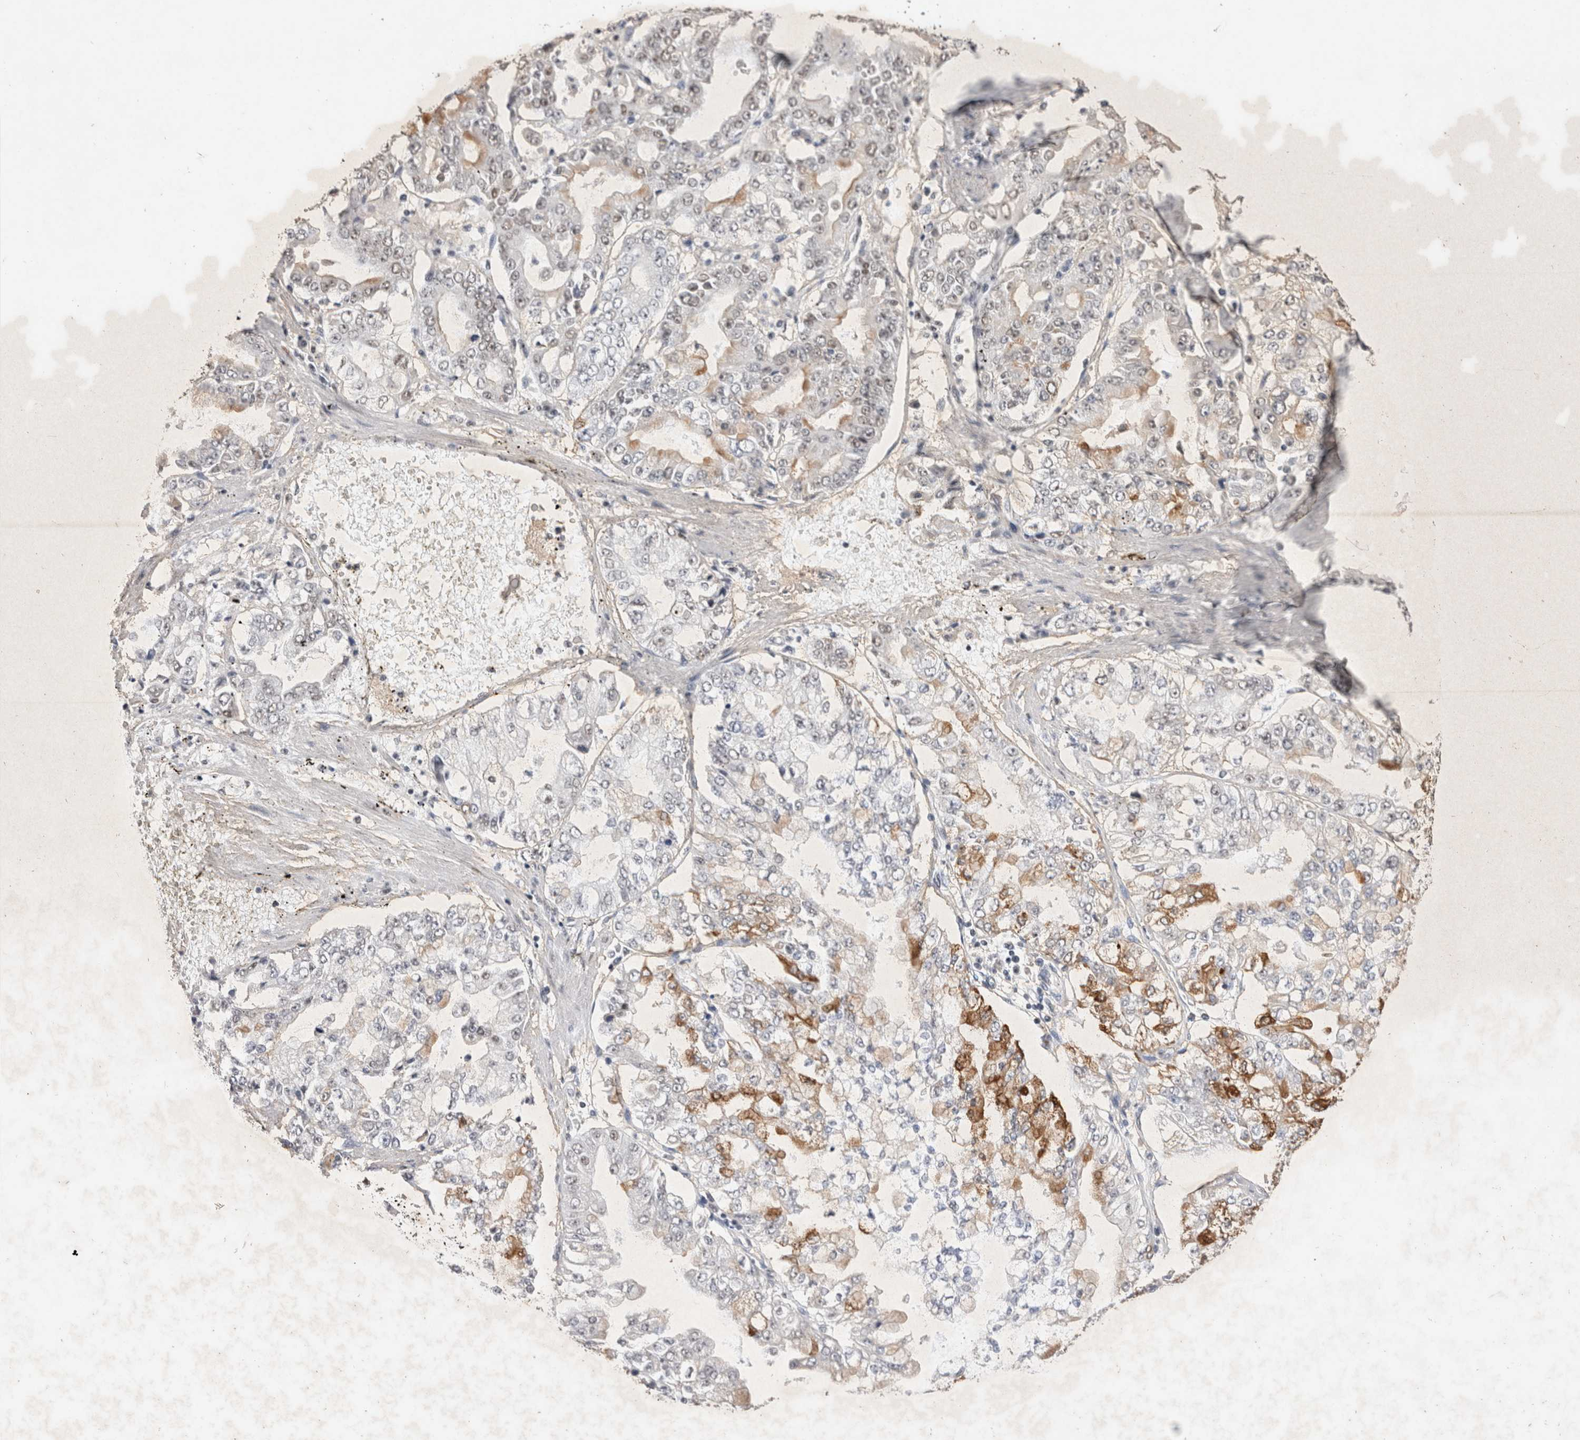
{"staining": {"intensity": "moderate", "quantity": "25%-75%", "location": "cytoplasmic/membranous"}, "tissue": "stomach cancer", "cell_type": "Tumor cells", "image_type": "cancer", "snomed": [{"axis": "morphology", "description": "Adenocarcinoma, NOS"}, {"axis": "topography", "description": "Stomach"}], "caption": "An image showing moderate cytoplasmic/membranous expression in approximately 25%-75% of tumor cells in stomach cancer (adenocarcinoma), as visualized by brown immunohistochemical staining.", "gene": "RBM6", "patient": {"sex": "male", "age": 76}}